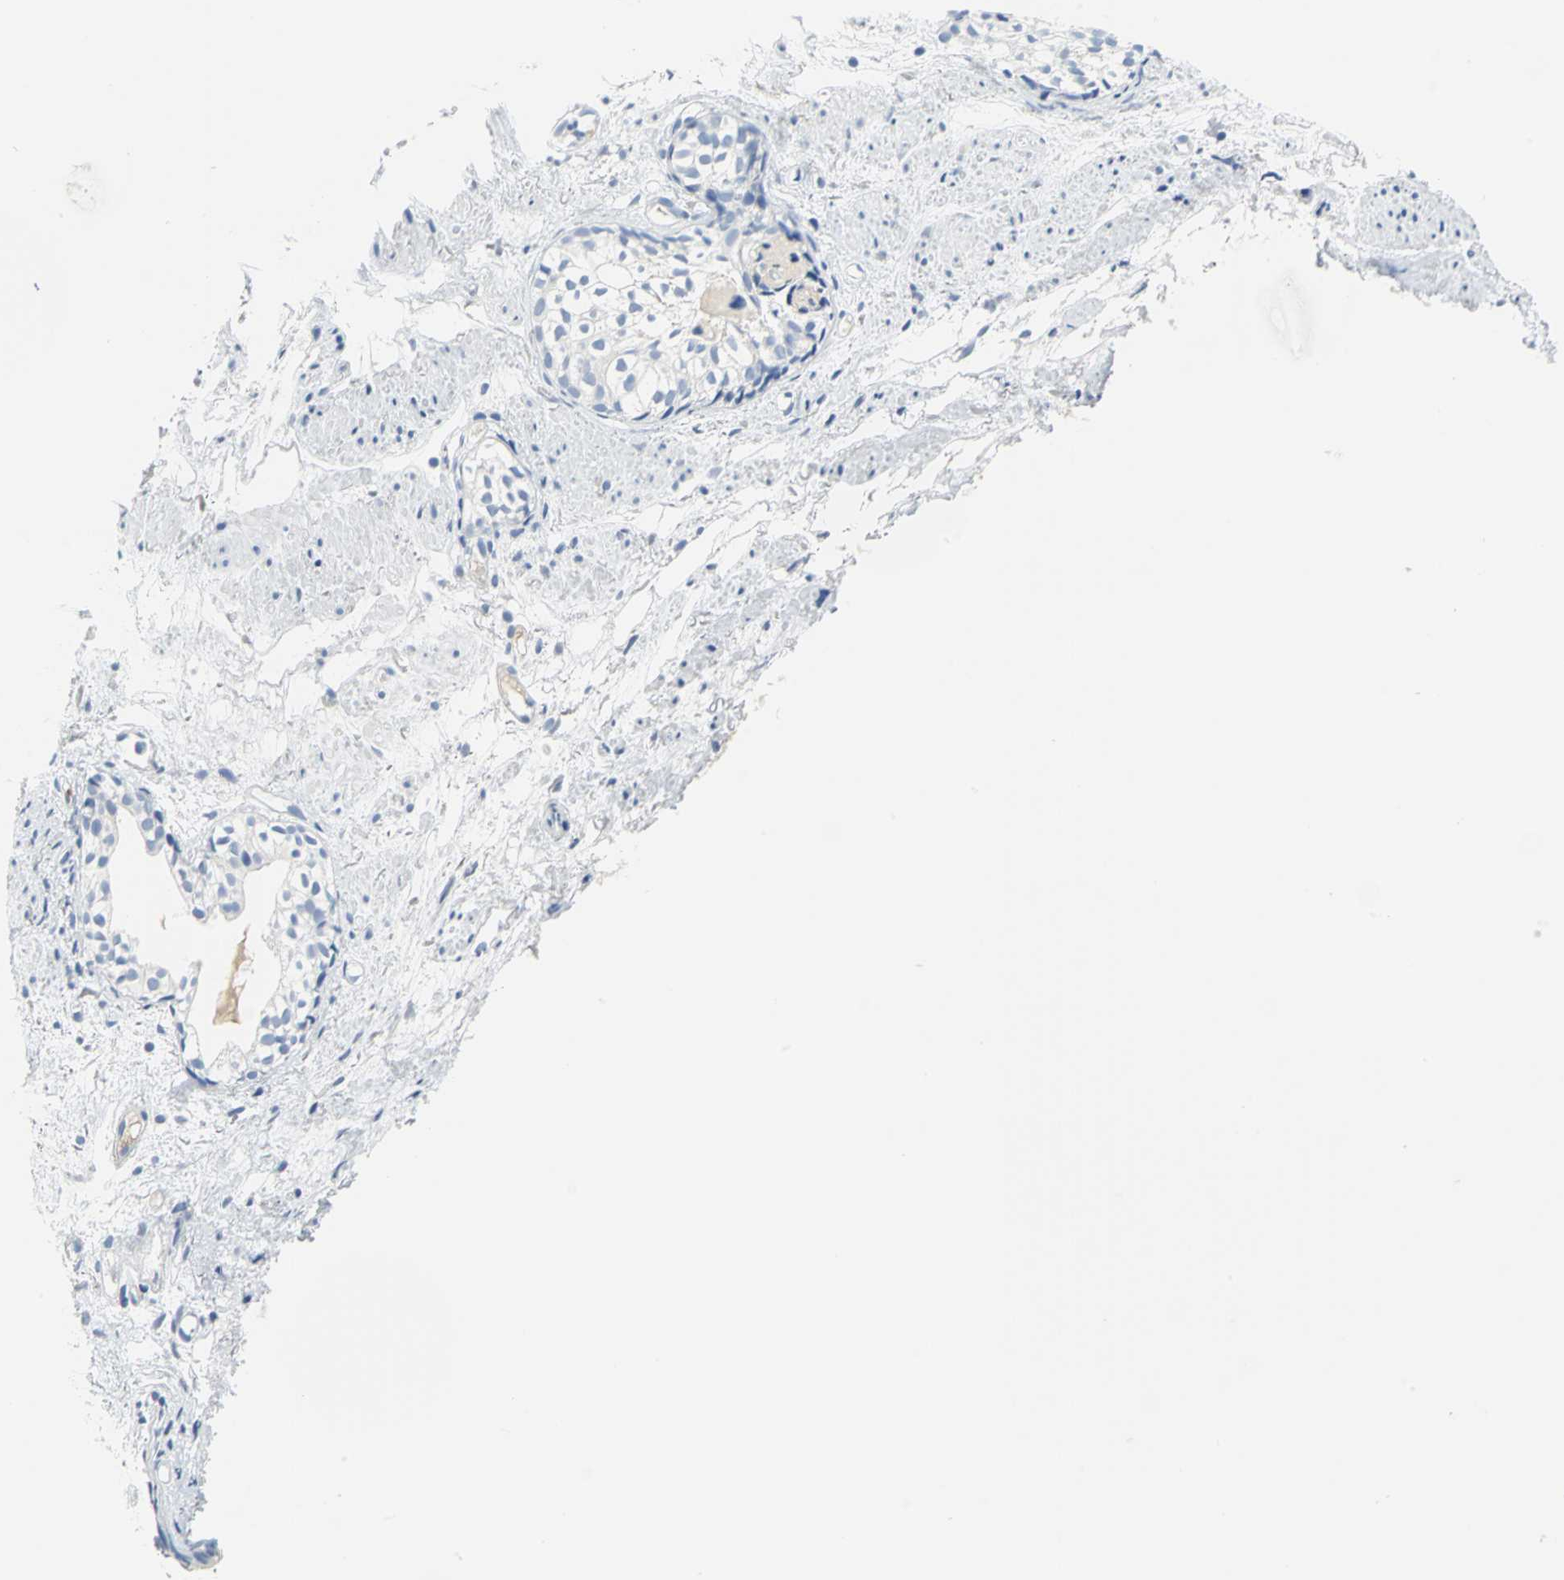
{"staining": {"intensity": "negative", "quantity": "none", "location": "none"}, "tissue": "prostate cancer", "cell_type": "Tumor cells", "image_type": "cancer", "snomed": [{"axis": "morphology", "description": "Adenocarcinoma, High grade"}, {"axis": "topography", "description": "Prostate"}], "caption": "Immunohistochemistry (IHC) of prostate cancer (high-grade adenocarcinoma) reveals no expression in tumor cells. (IHC, brightfield microscopy, high magnification).", "gene": "PKLR", "patient": {"sex": "male", "age": 85}}